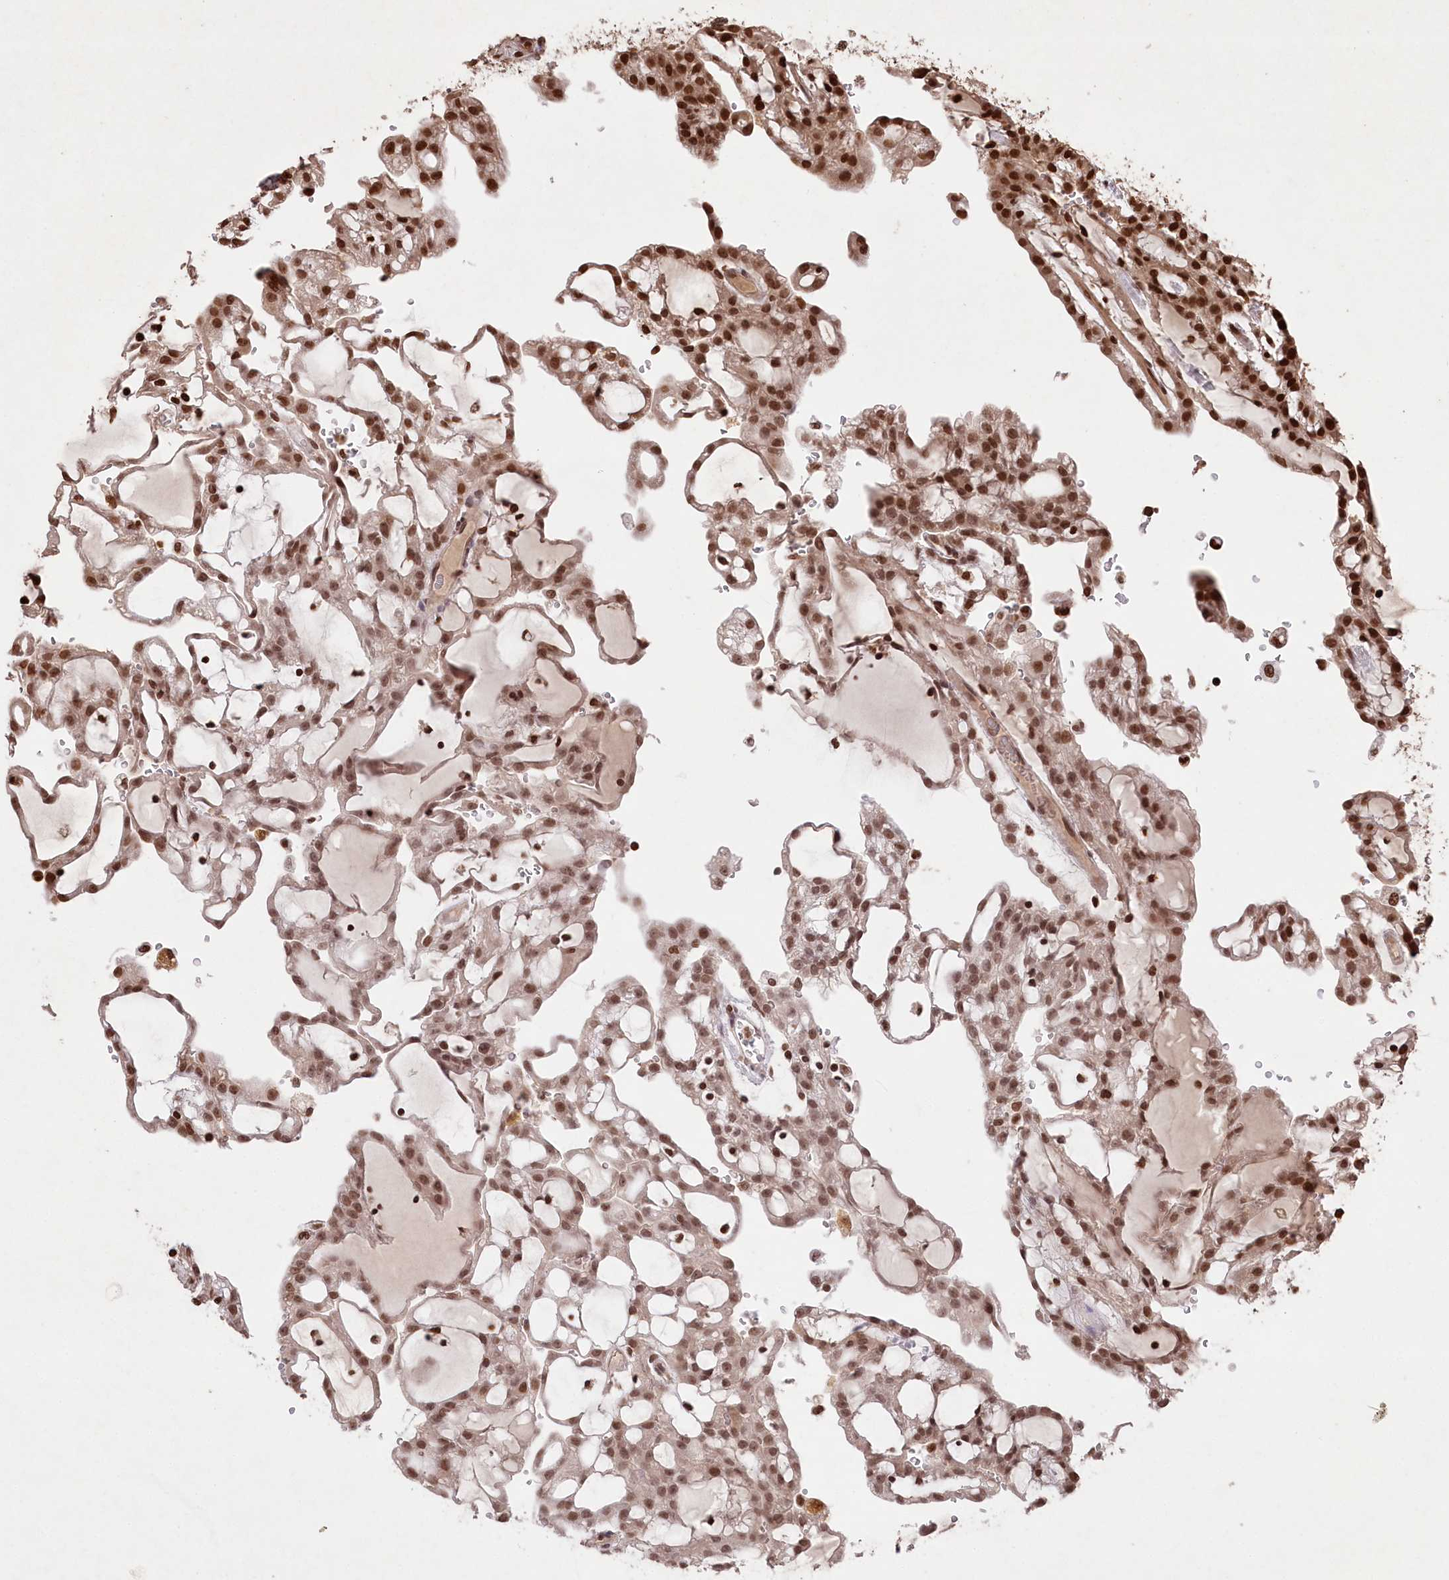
{"staining": {"intensity": "strong", "quantity": ">75%", "location": "nuclear"}, "tissue": "renal cancer", "cell_type": "Tumor cells", "image_type": "cancer", "snomed": [{"axis": "morphology", "description": "Adenocarcinoma, NOS"}, {"axis": "topography", "description": "Kidney"}], "caption": "Renal cancer (adenocarcinoma) stained with immunohistochemistry exhibits strong nuclear staining in approximately >75% of tumor cells.", "gene": "CCSER2", "patient": {"sex": "male", "age": 63}}